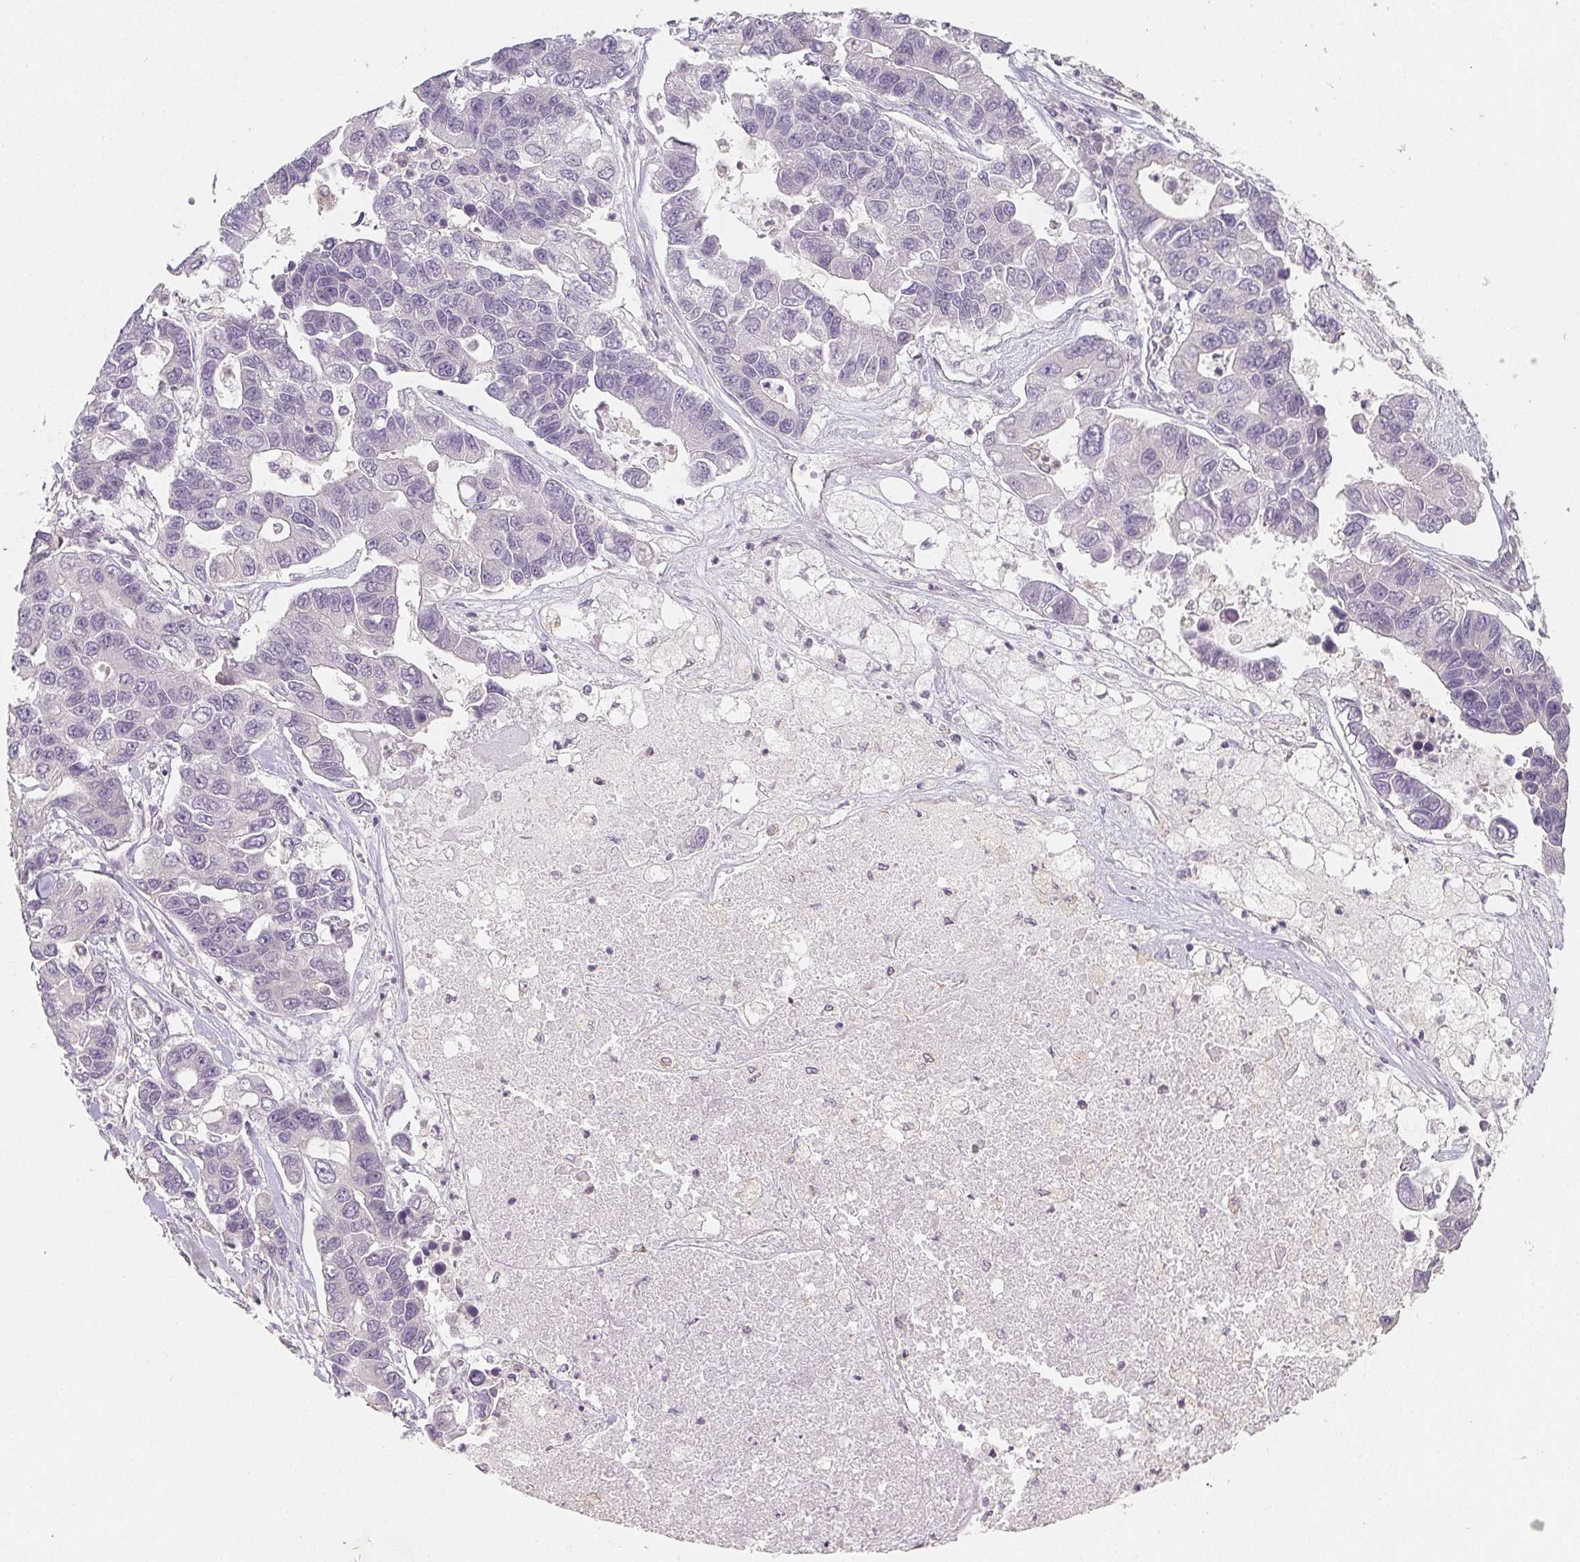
{"staining": {"intensity": "negative", "quantity": "none", "location": "none"}, "tissue": "lung cancer", "cell_type": "Tumor cells", "image_type": "cancer", "snomed": [{"axis": "morphology", "description": "Adenocarcinoma, NOS"}, {"axis": "topography", "description": "Bronchus"}, {"axis": "topography", "description": "Lung"}], "caption": "Photomicrograph shows no significant protein positivity in tumor cells of lung cancer.", "gene": "SOAT1", "patient": {"sex": "female", "age": 51}}